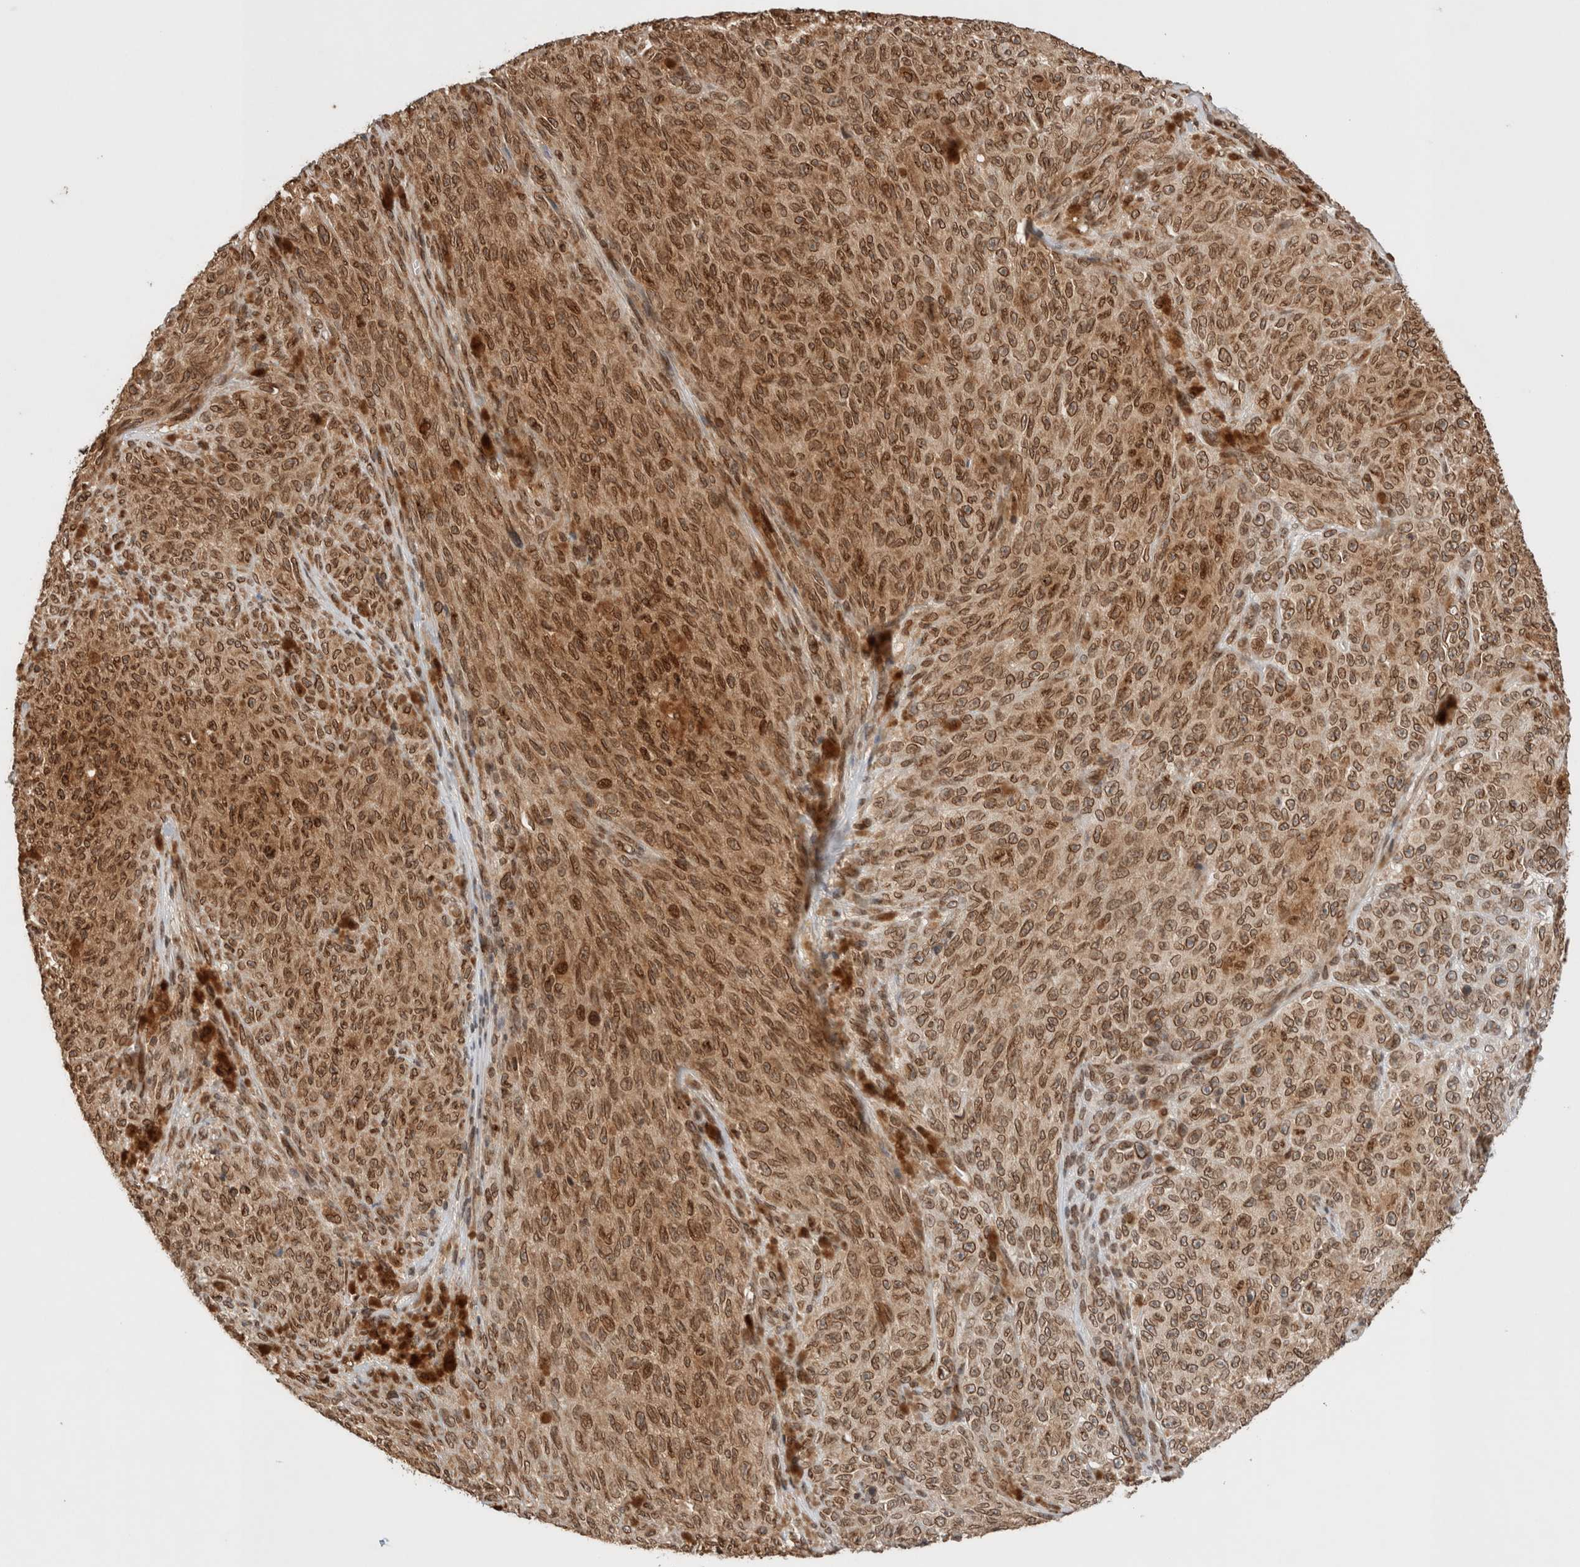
{"staining": {"intensity": "moderate", "quantity": ">75%", "location": "cytoplasmic/membranous,nuclear"}, "tissue": "melanoma", "cell_type": "Tumor cells", "image_type": "cancer", "snomed": [{"axis": "morphology", "description": "Malignant melanoma, NOS"}, {"axis": "topography", "description": "Skin"}], "caption": "Immunohistochemistry (IHC) (DAB (3,3'-diaminobenzidine)) staining of human malignant melanoma displays moderate cytoplasmic/membranous and nuclear protein staining in about >75% of tumor cells. Using DAB (brown) and hematoxylin (blue) stains, captured at high magnification using brightfield microscopy.", "gene": "TPR", "patient": {"sex": "female", "age": 82}}